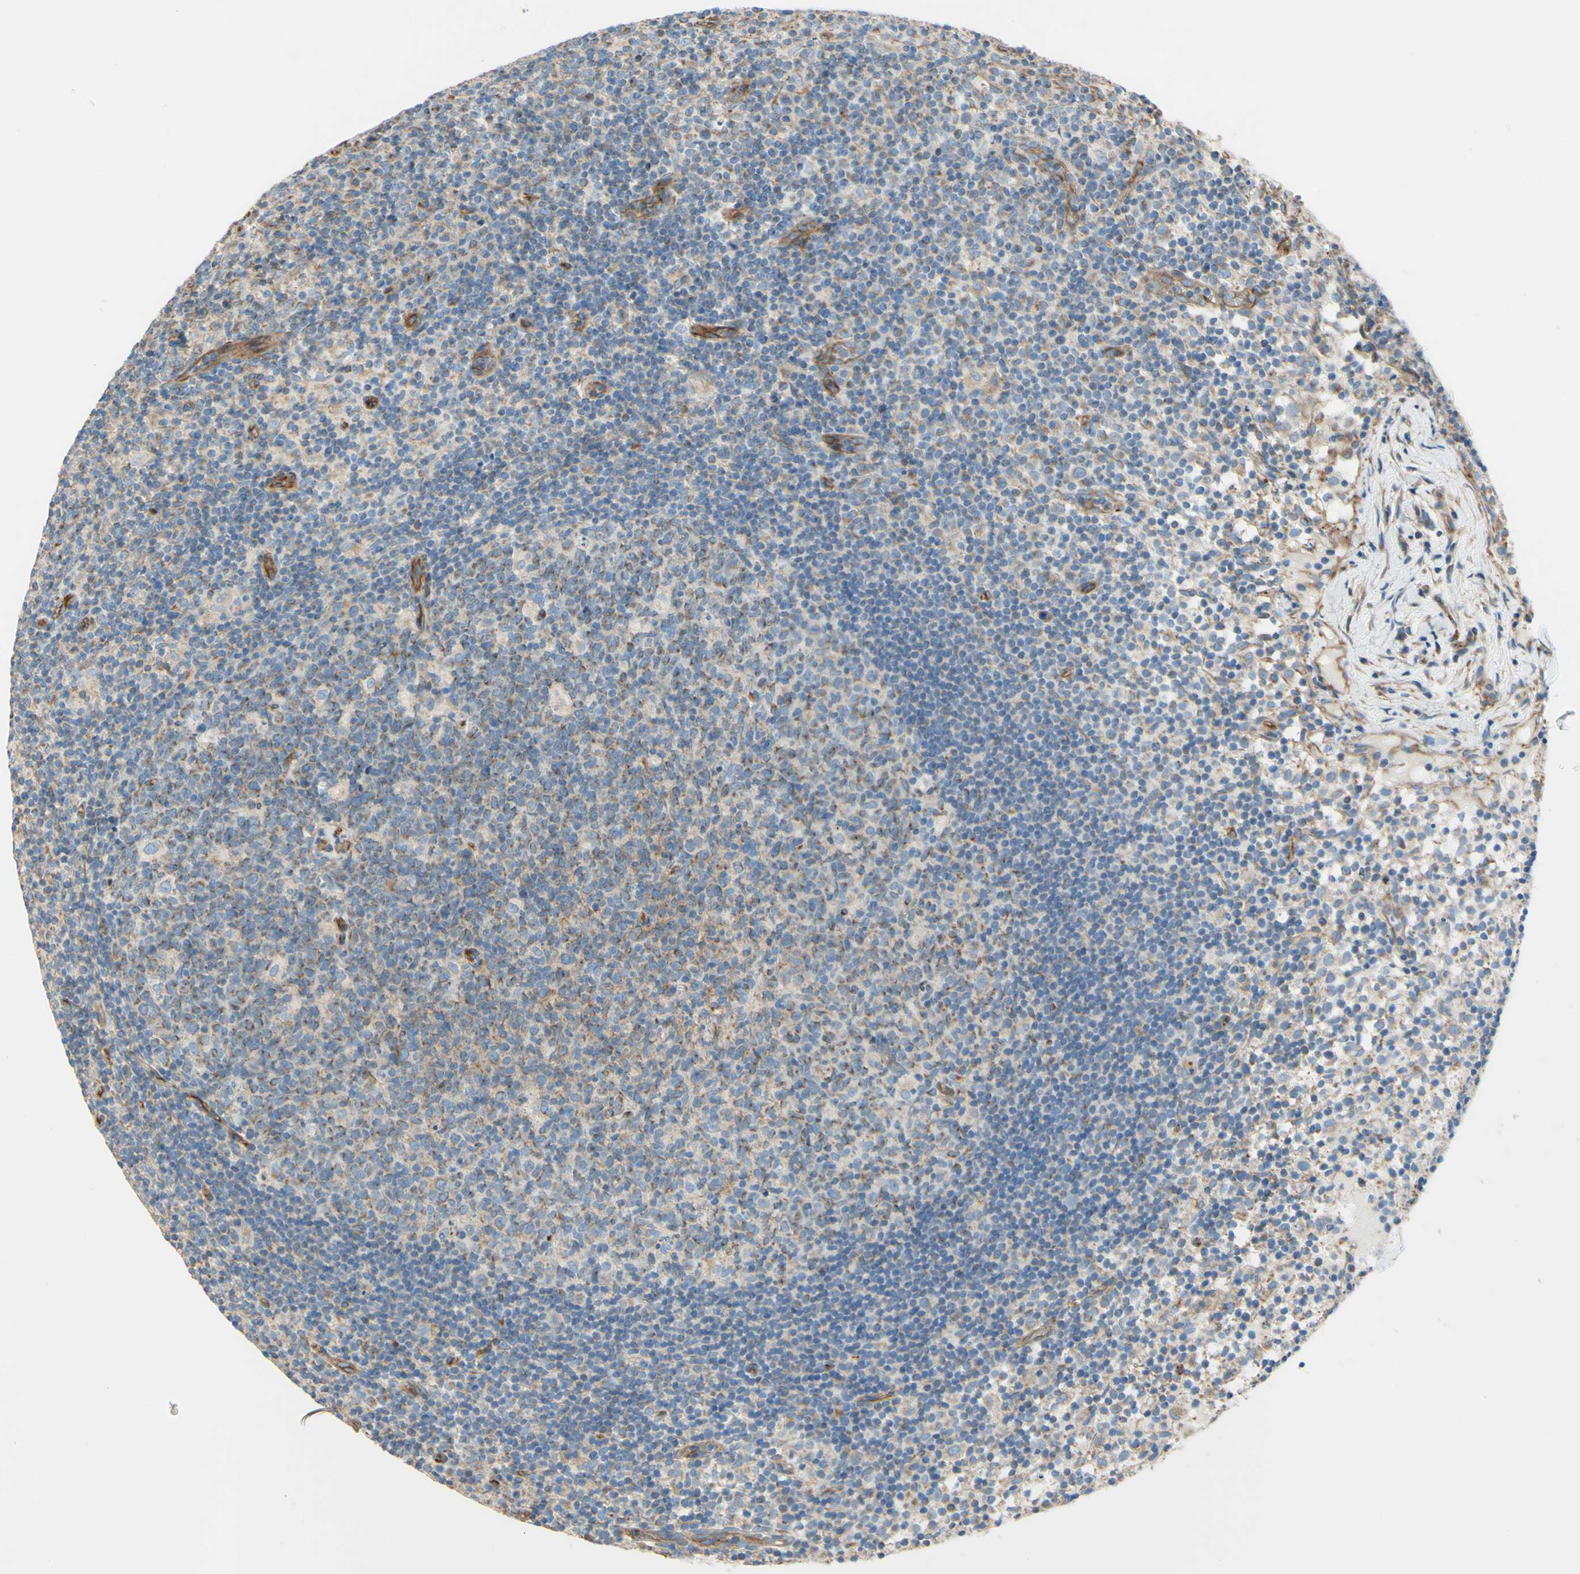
{"staining": {"intensity": "weak", "quantity": "25%-75%", "location": "cytoplasmic/membranous"}, "tissue": "lymph node", "cell_type": "Germinal center cells", "image_type": "normal", "snomed": [{"axis": "morphology", "description": "Normal tissue, NOS"}, {"axis": "morphology", "description": "Inflammation, NOS"}, {"axis": "topography", "description": "Lymph node"}], "caption": "Unremarkable lymph node exhibits weak cytoplasmic/membranous positivity in about 25%-75% of germinal center cells, visualized by immunohistochemistry. (DAB IHC with brightfield microscopy, high magnification).", "gene": "ENDOD1", "patient": {"sex": "male", "age": 55}}